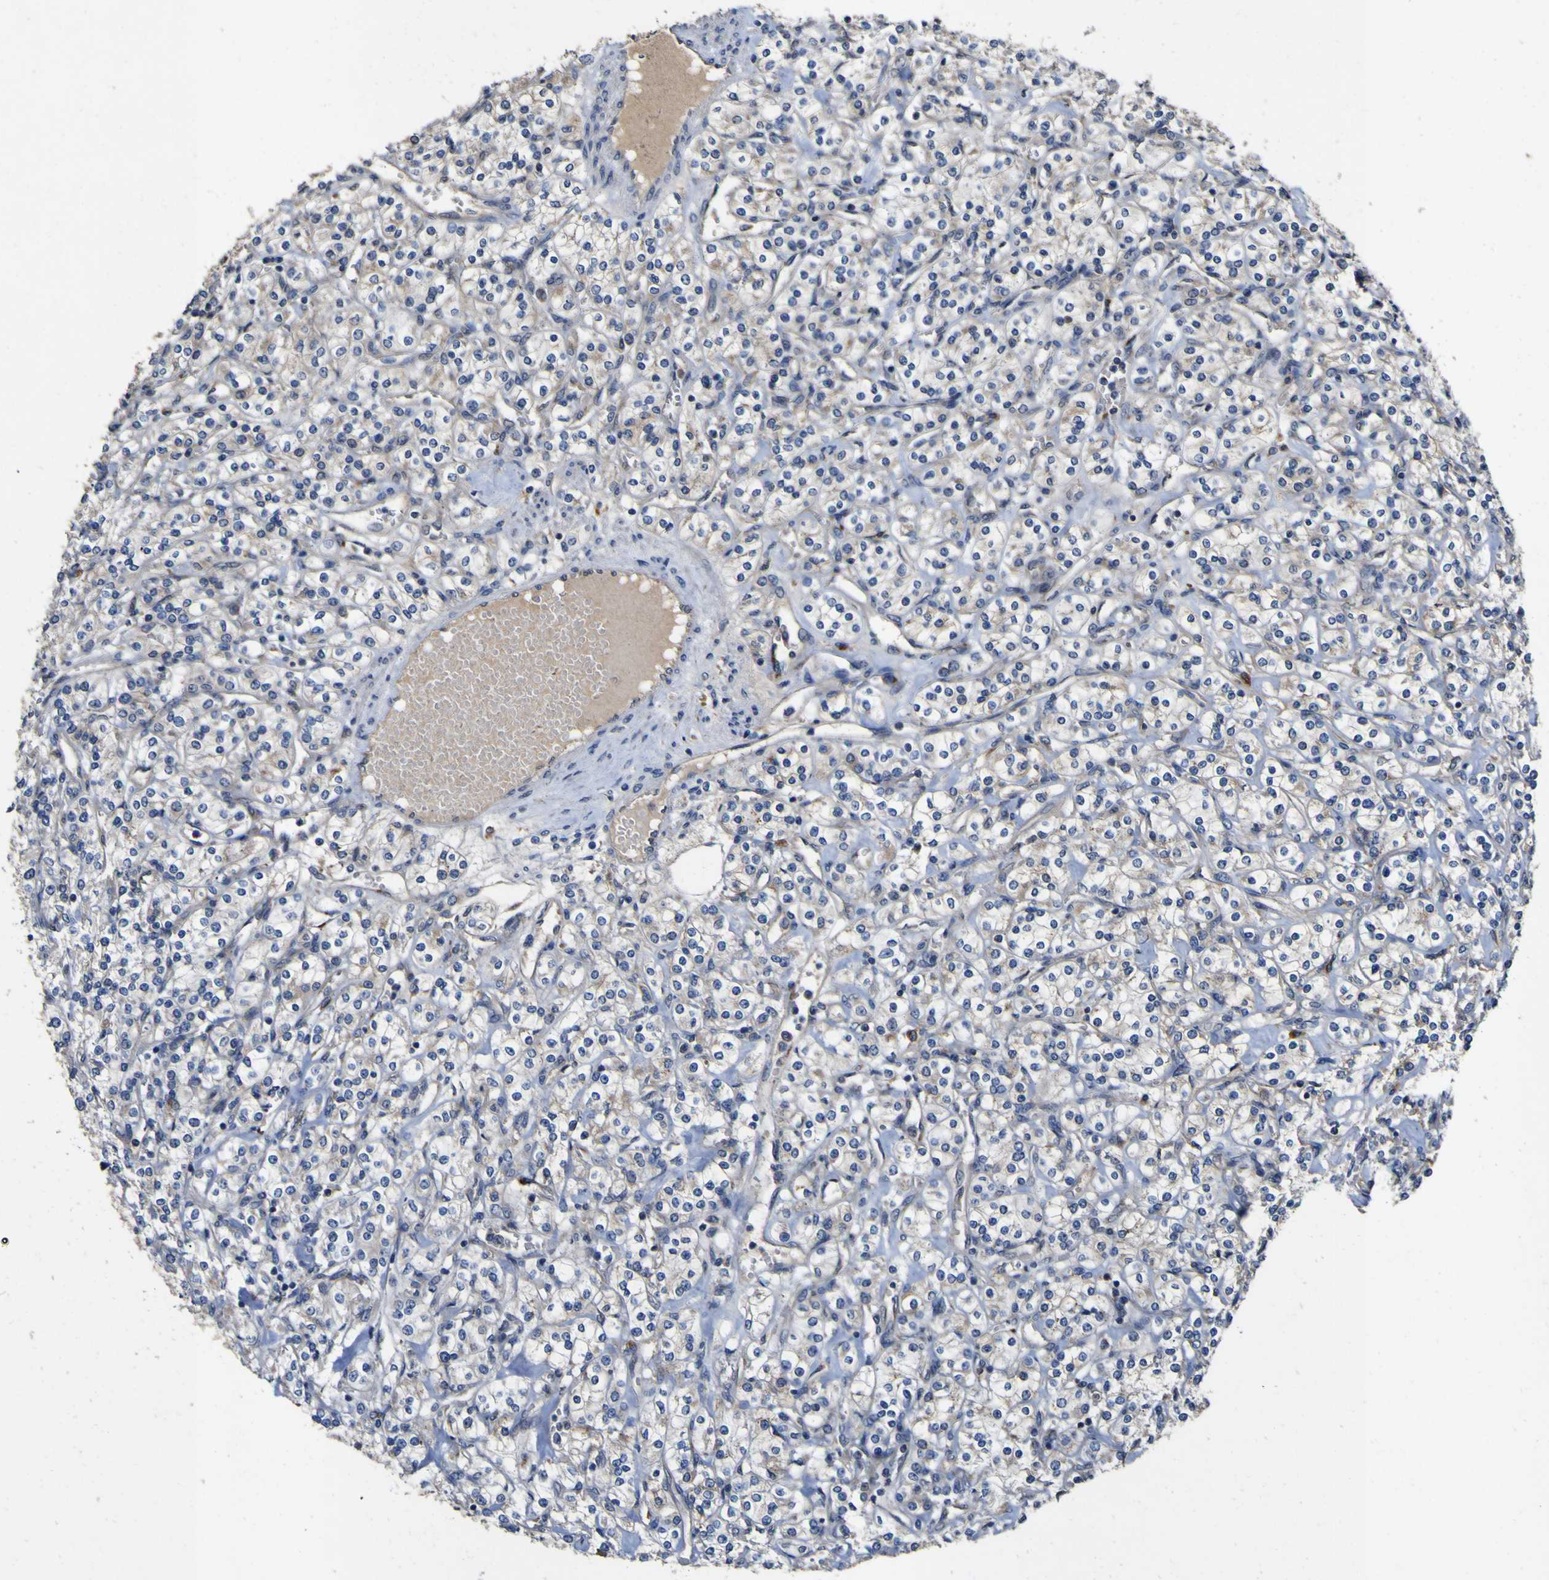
{"staining": {"intensity": "weak", "quantity": ">75%", "location": "cytoplasmic/membranous"}, "tissue": "renal cancer", "cell_type": "Tumor cells", "image_type": "cancer", "snomed": [{"axis": "morphology", "description": "Adenocarcinoma, NOS"}, {"axis": "topography", "description": "Kidney"}], "caption": "Tumor cells show low levels of weak cytoplasmic/membranous positivity in approximately >75% of cells in renal adenocarcinoma.", "gene": "COA1", "patient": {"sex": "male", "age": 77}}